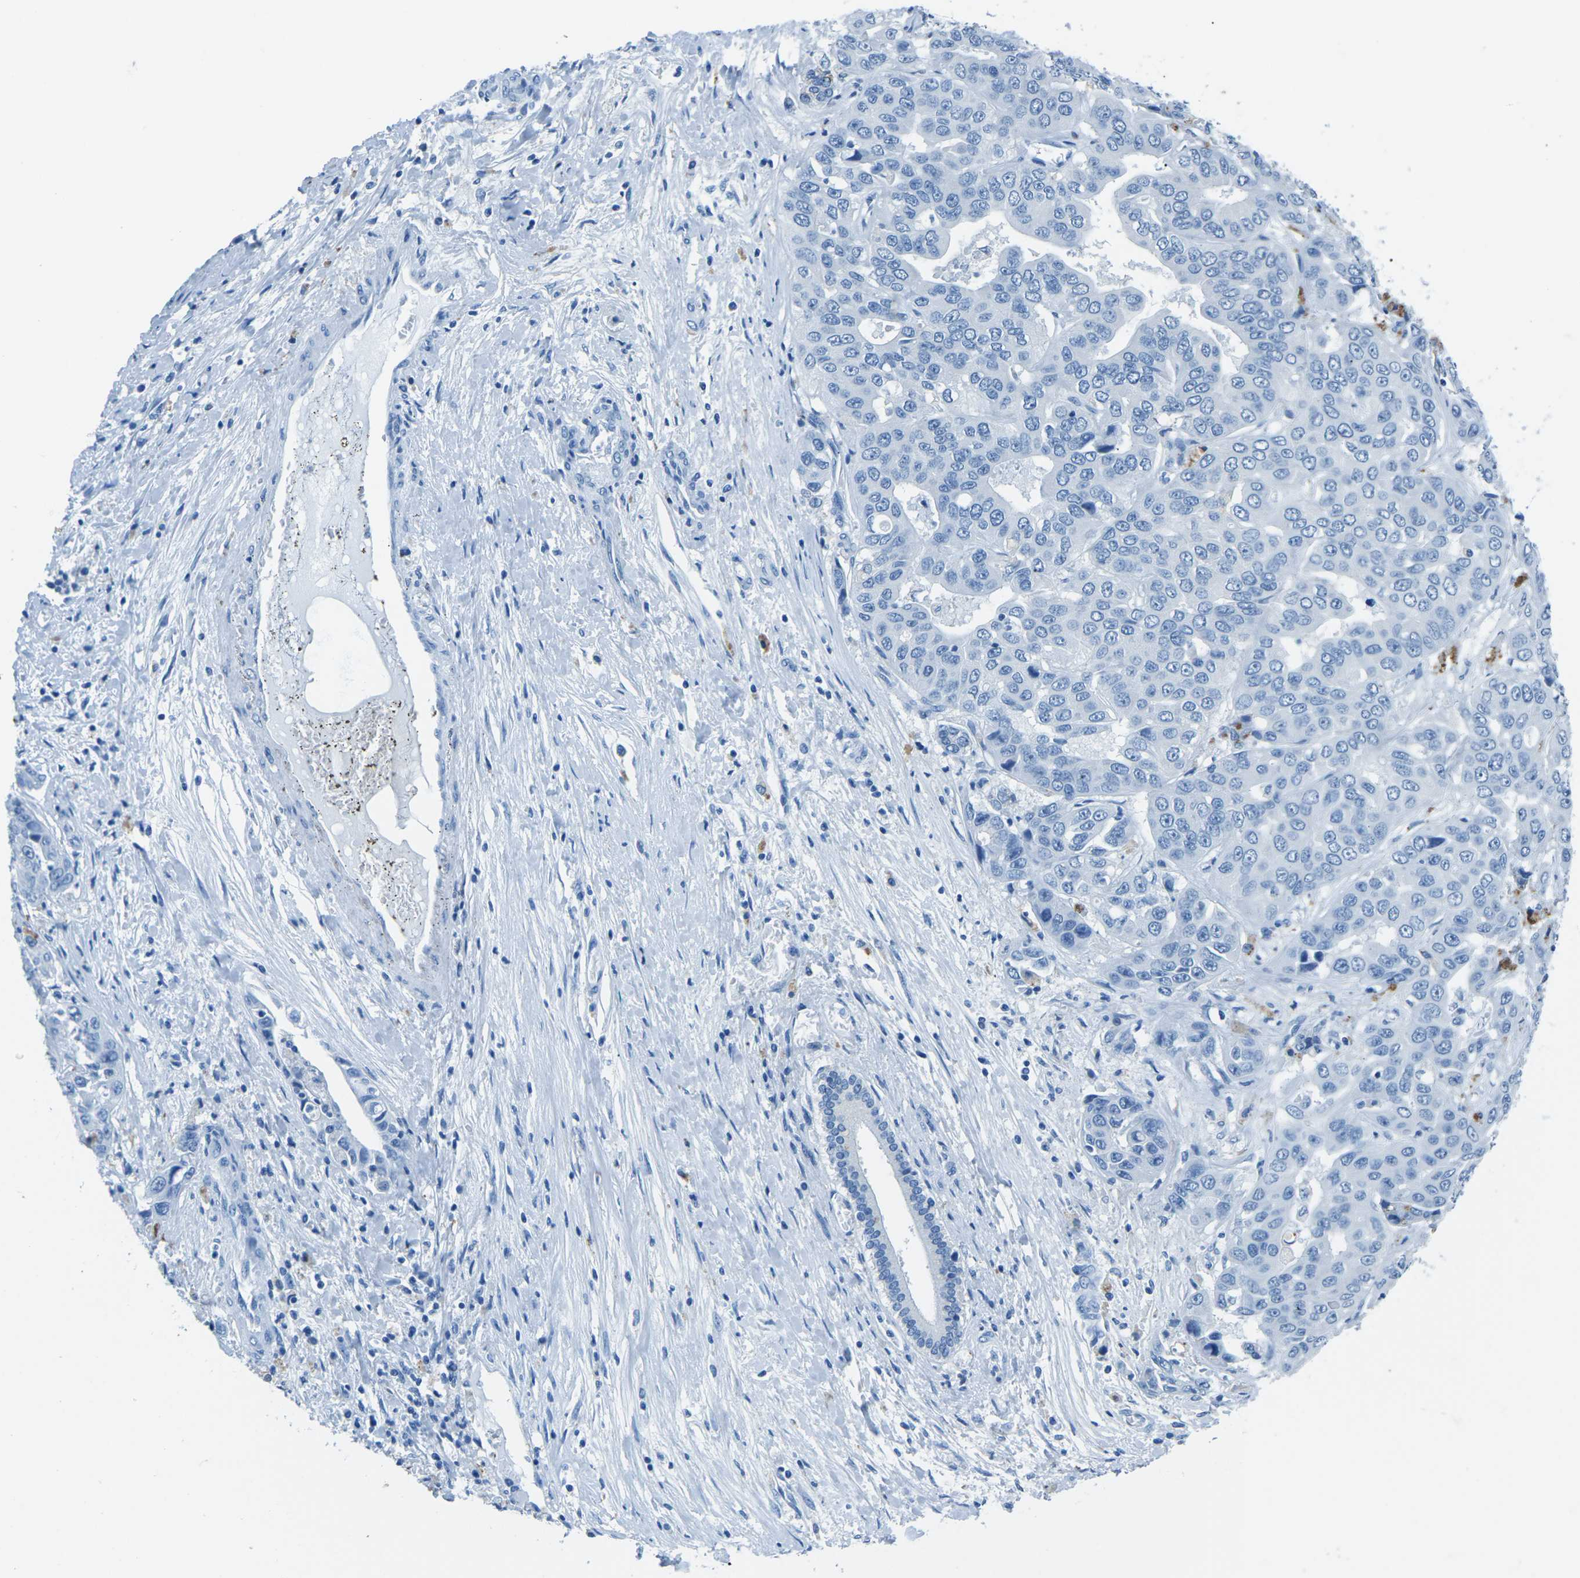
{"staining": {"intensity": "negative", "quantity": "none", "location": "none"}, "tissue": "liver cancer", "cell_type": "Tumor cells", "image_type": "cancer", "snomed": [{"axis": "morphology", "description": "Cholangiocarcinoma"}, {"axis": "topography", "description": "Liver"}], "caption": "DAB immunohistochemical staining of liver cancer shows no significant staining in tumor cells.", "gene": "MYH8", "patient": {"sex": "female", "age": 52}}